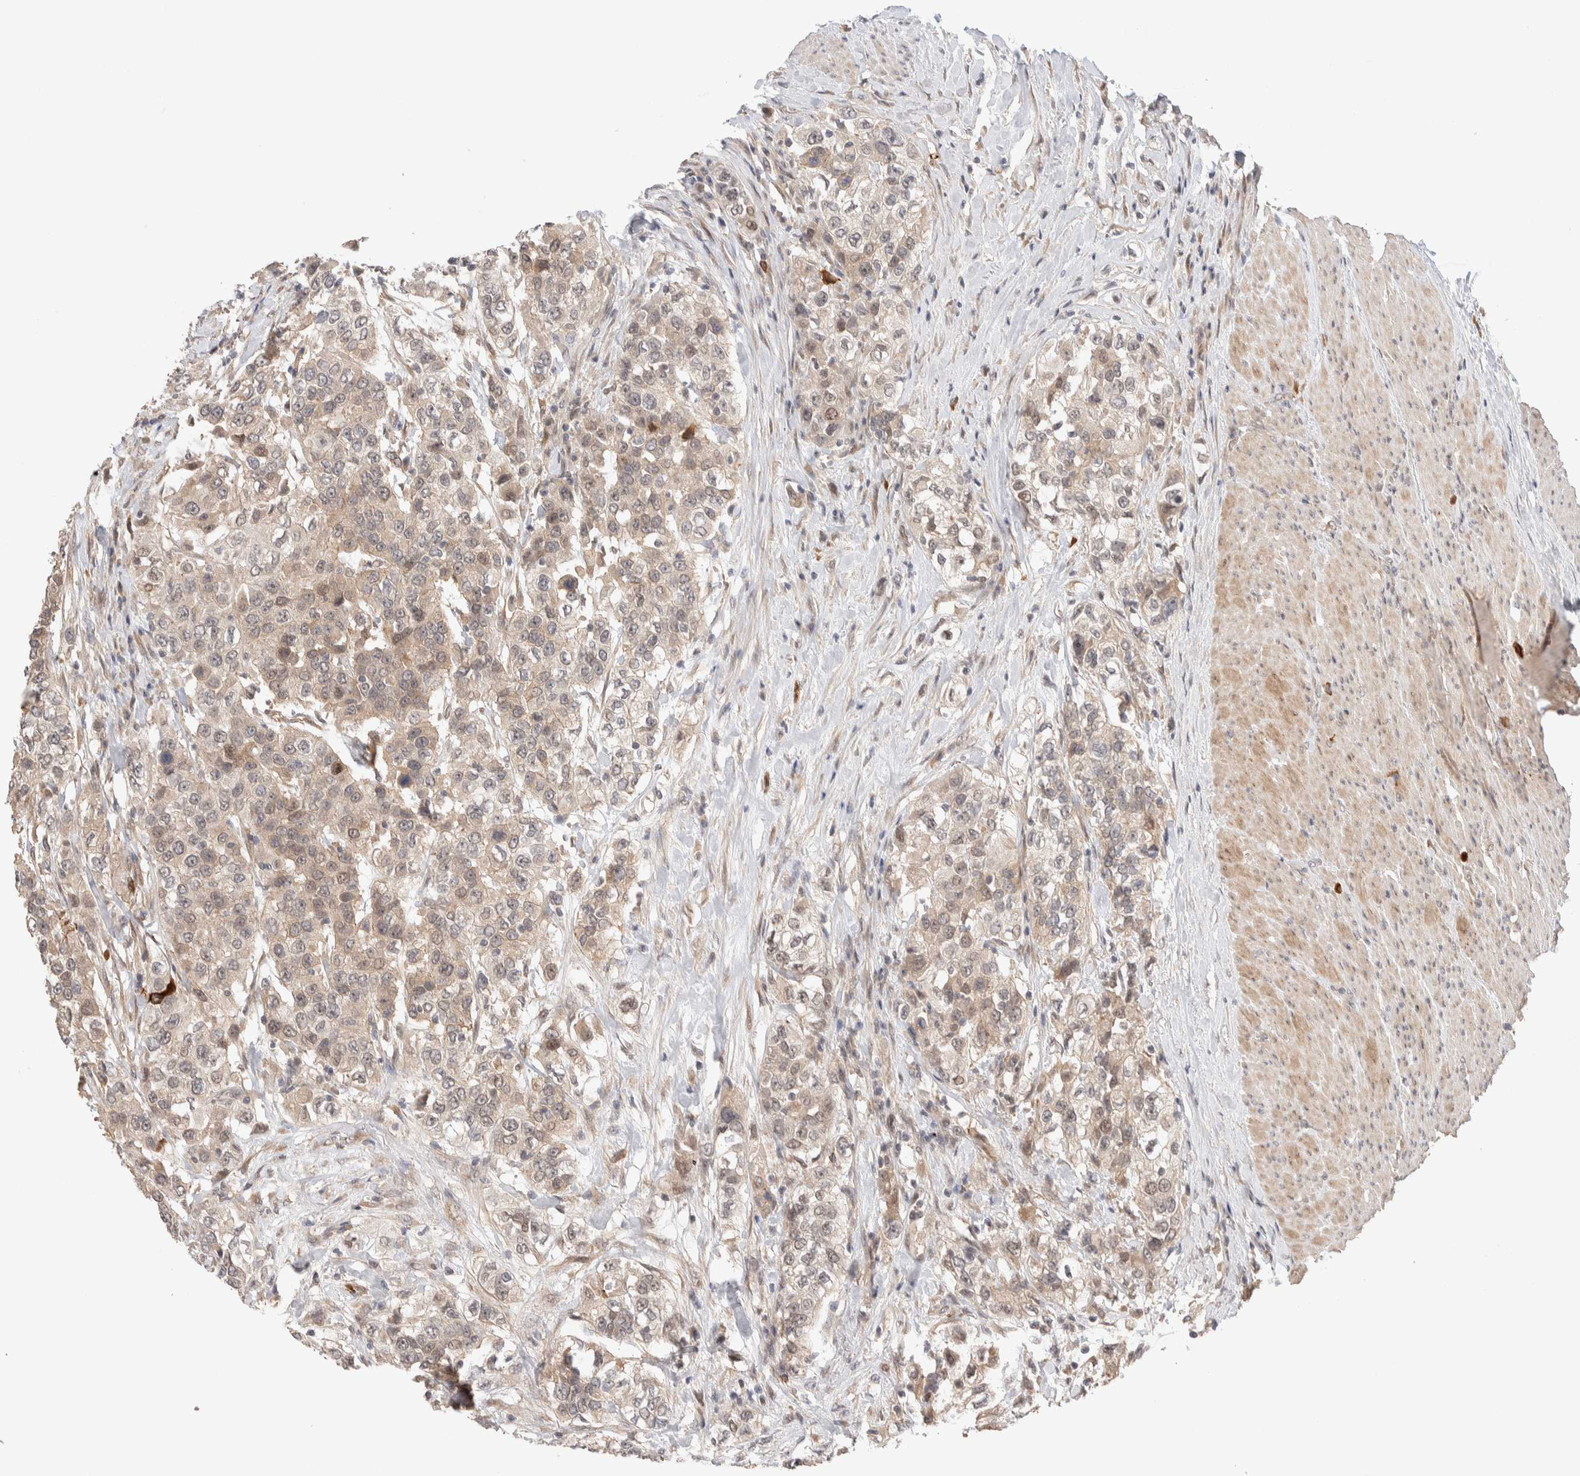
{"staining": {"intensity": "weak", "quantity": ">75%", "location": "cytoplasmic/membranous"}, "tissue": "urothelial cancer", "cell_type": "Tumor cells", "image_type": "cancer", "snomed": [{"axis": "morphology", "description": "Urothelial carcinoma, High grade"}, {"axis": "topography", "description": "Urinary bladder"}], "caption": "A low amount of weak cytoplasmic/membranous expression is appreciated in about >75% of tumor cells in high-grade urothelial carcinoma tissue.", "gene": "CASK", "patient": {"sex": "female", "age": 80}}